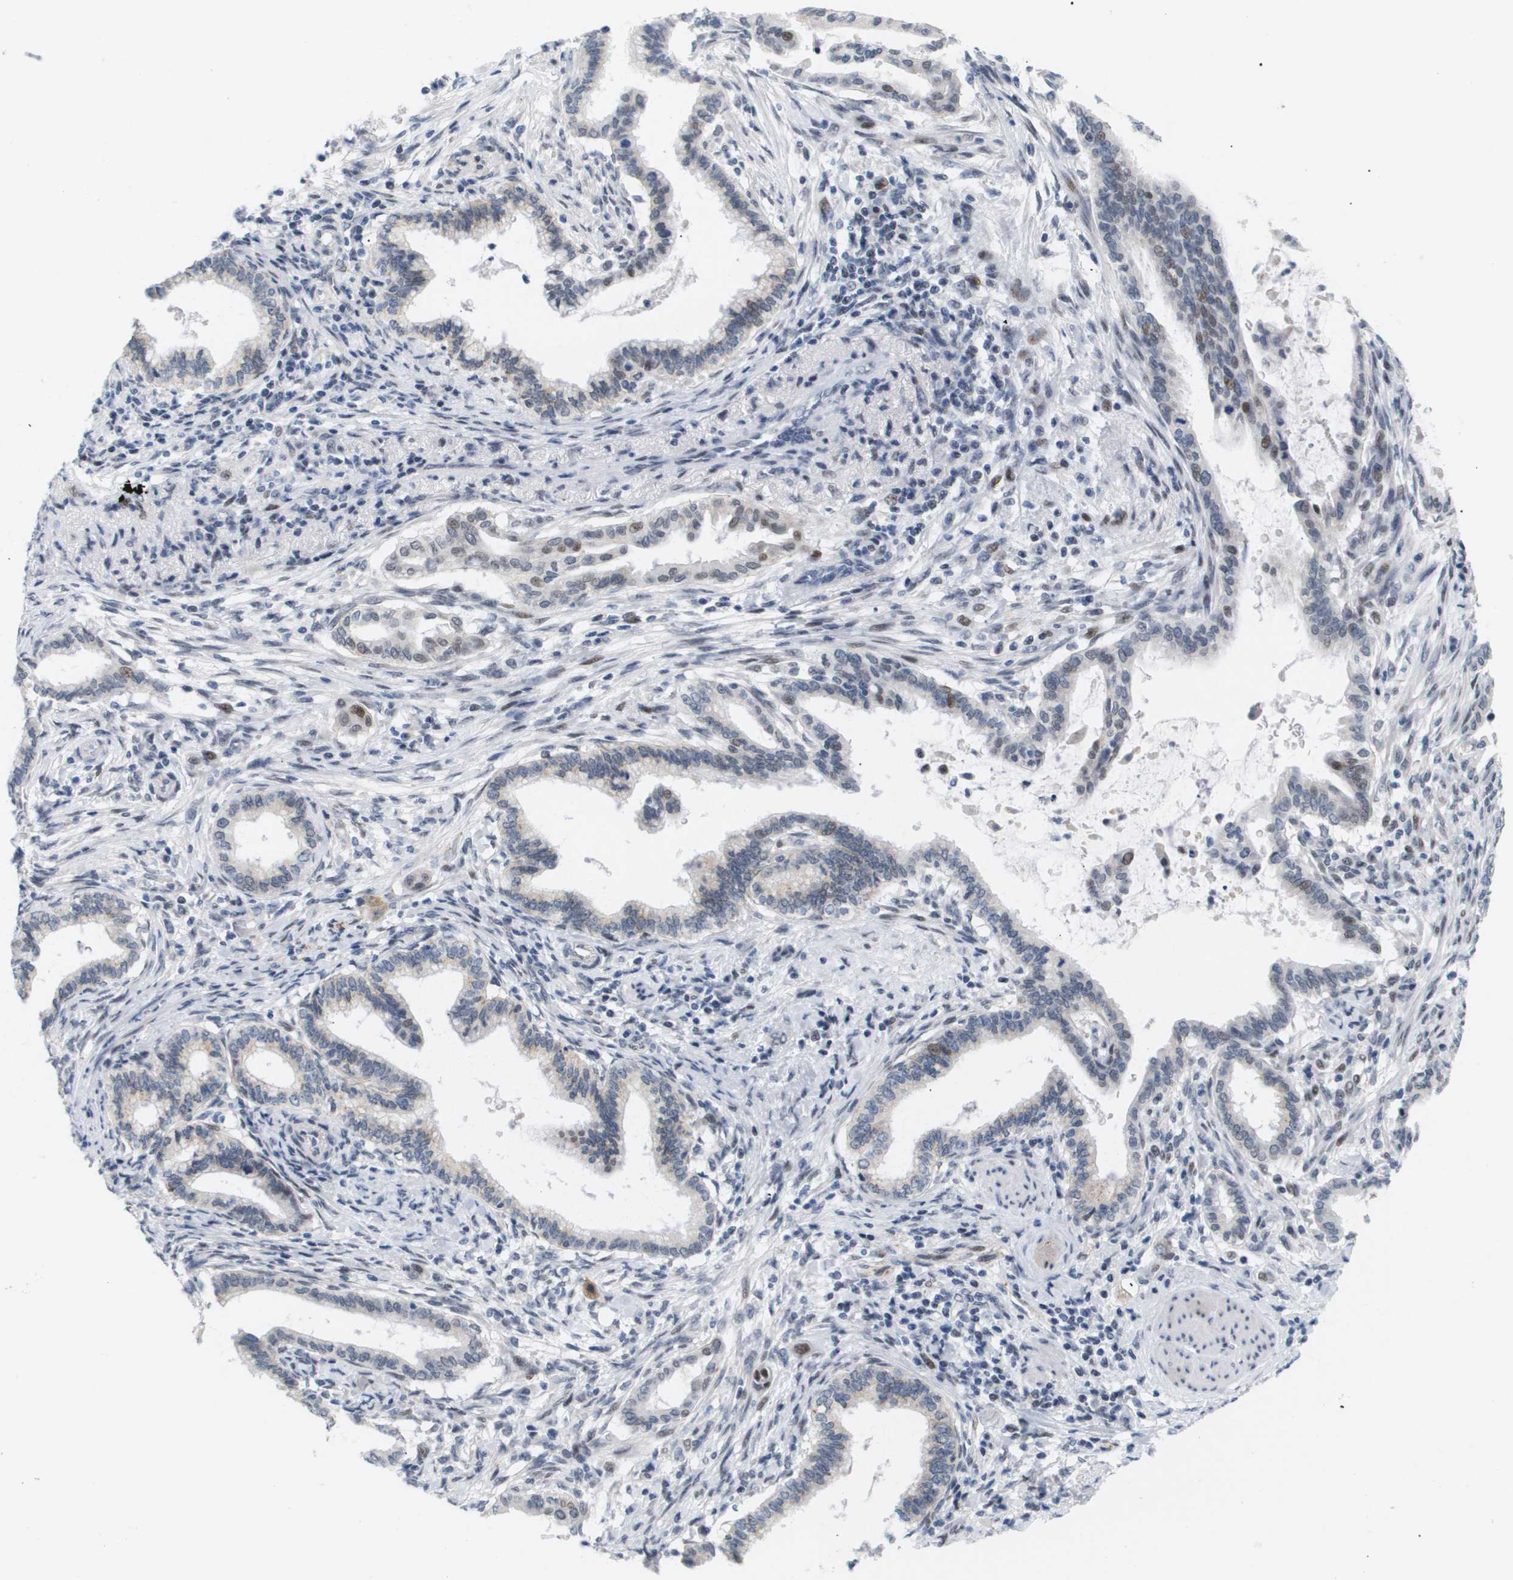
{"staining": {"intensity": "moderate", "quantity": "<25%", "location": "nuclear"}, "tissue": "pancreatic cancer", "cell_type": "Tumor cells", "image_type": "cancer", "snomed": [{"axis": "morphology", "description": "Adenocarcinoma, NOS"}, {"axis": "topography", "description": "Pancreas"}], "caption": "Immunohistochemistry (IHC) micrograph of human pancreatic cancer (adenocarcinoma) stained for a protein (brown), which shows low levels of moderate nuclear expression in approximately <25% of tumor cells.", "gene": "PPARD", "patient": {"sex": "female", "age": 64}}